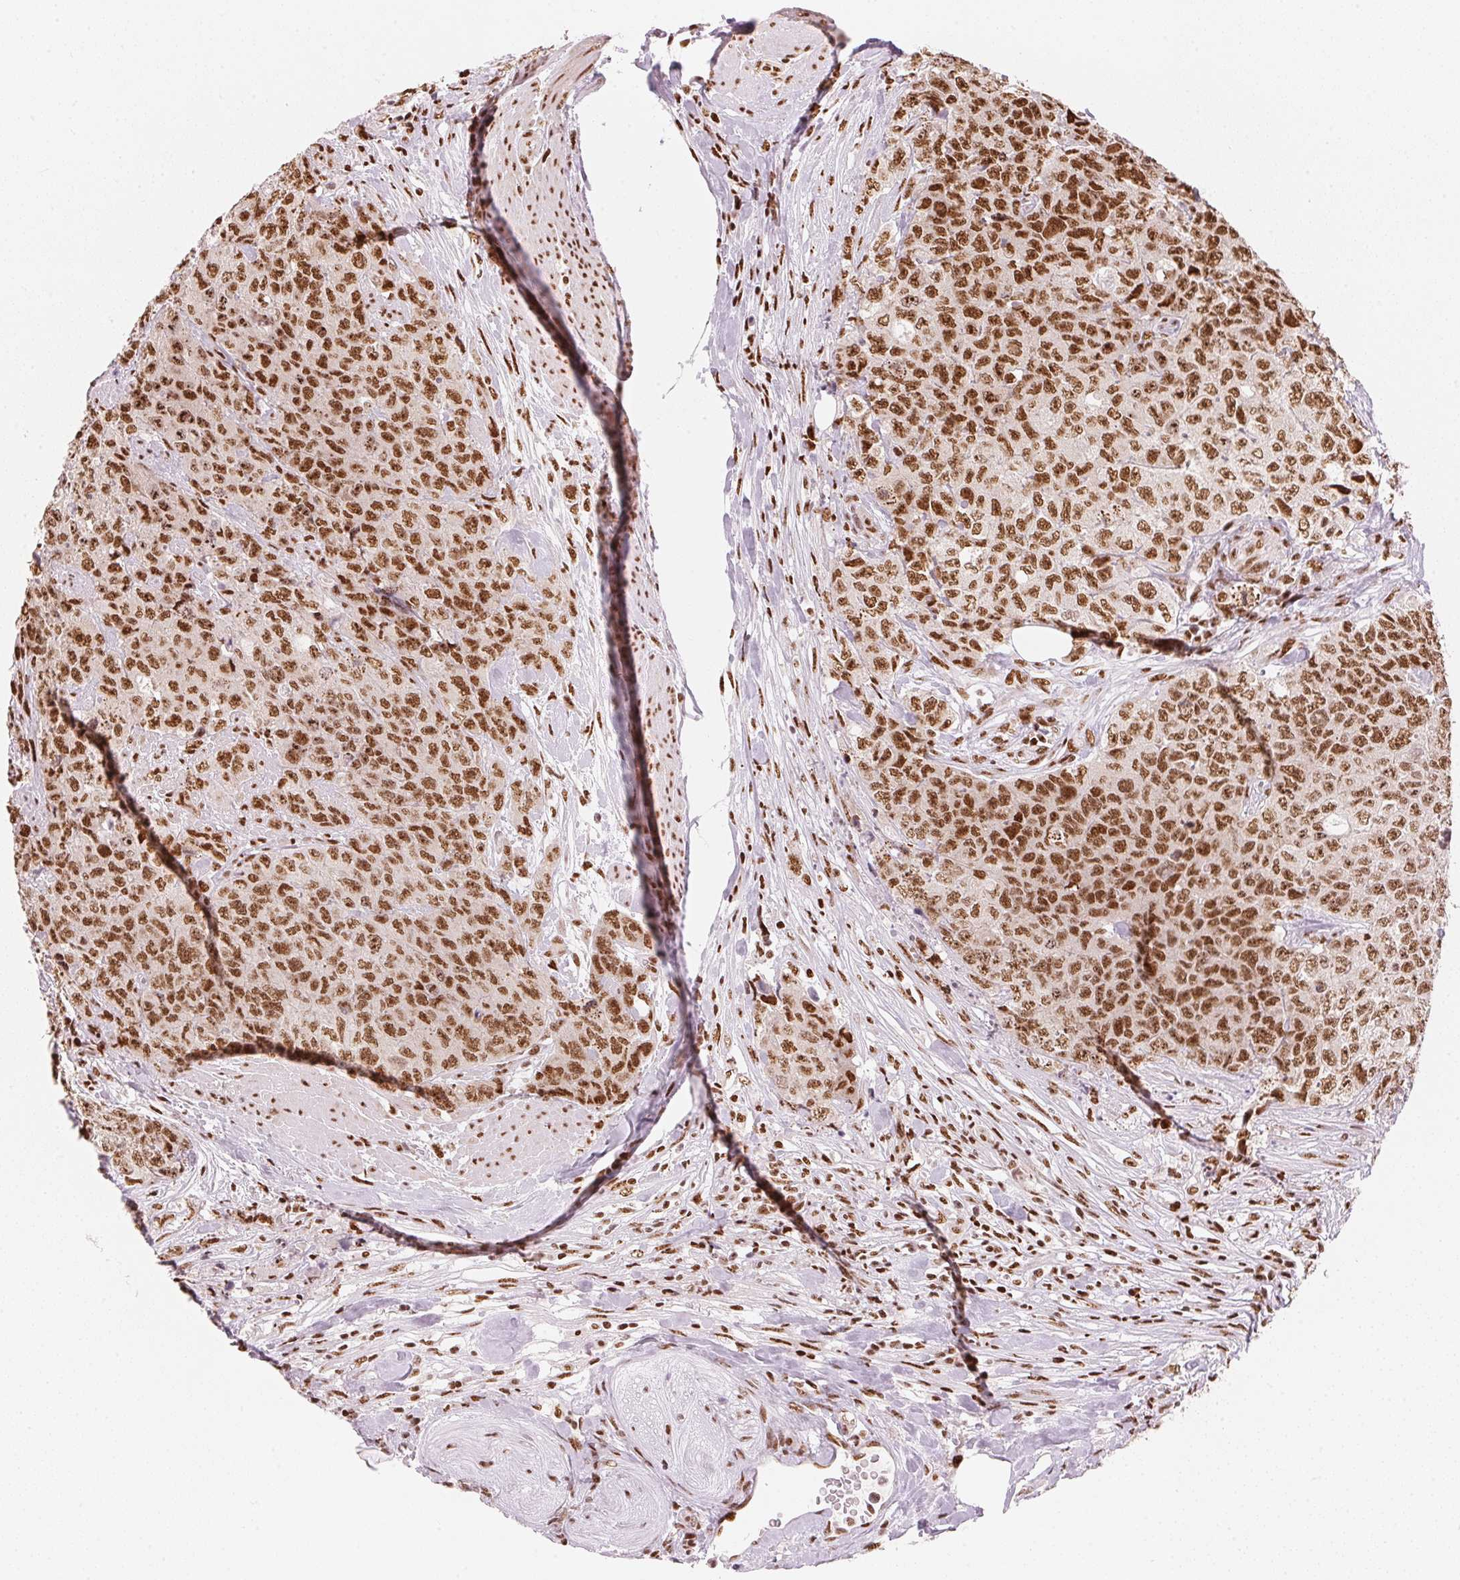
{"staining": {"intensity": "strong", "quantity": ">75%", "location": "nuclear"}, "tissue": "urothelial cancer", "cell_type": "Tumor cells", "image_type": "cancer", "snomed": [{"axis": "morphology", "description": "Urothelial carcinoma, High grade"}, {"axis": "topography", "description": "Urinary bladder"}], "caption": "Human high-grade urothelial carcinoma stained with a protein marker exhibits strong staining in tumor cells.", "gene": "NXF1", "patient": {"sex": "female", "age": 78}}